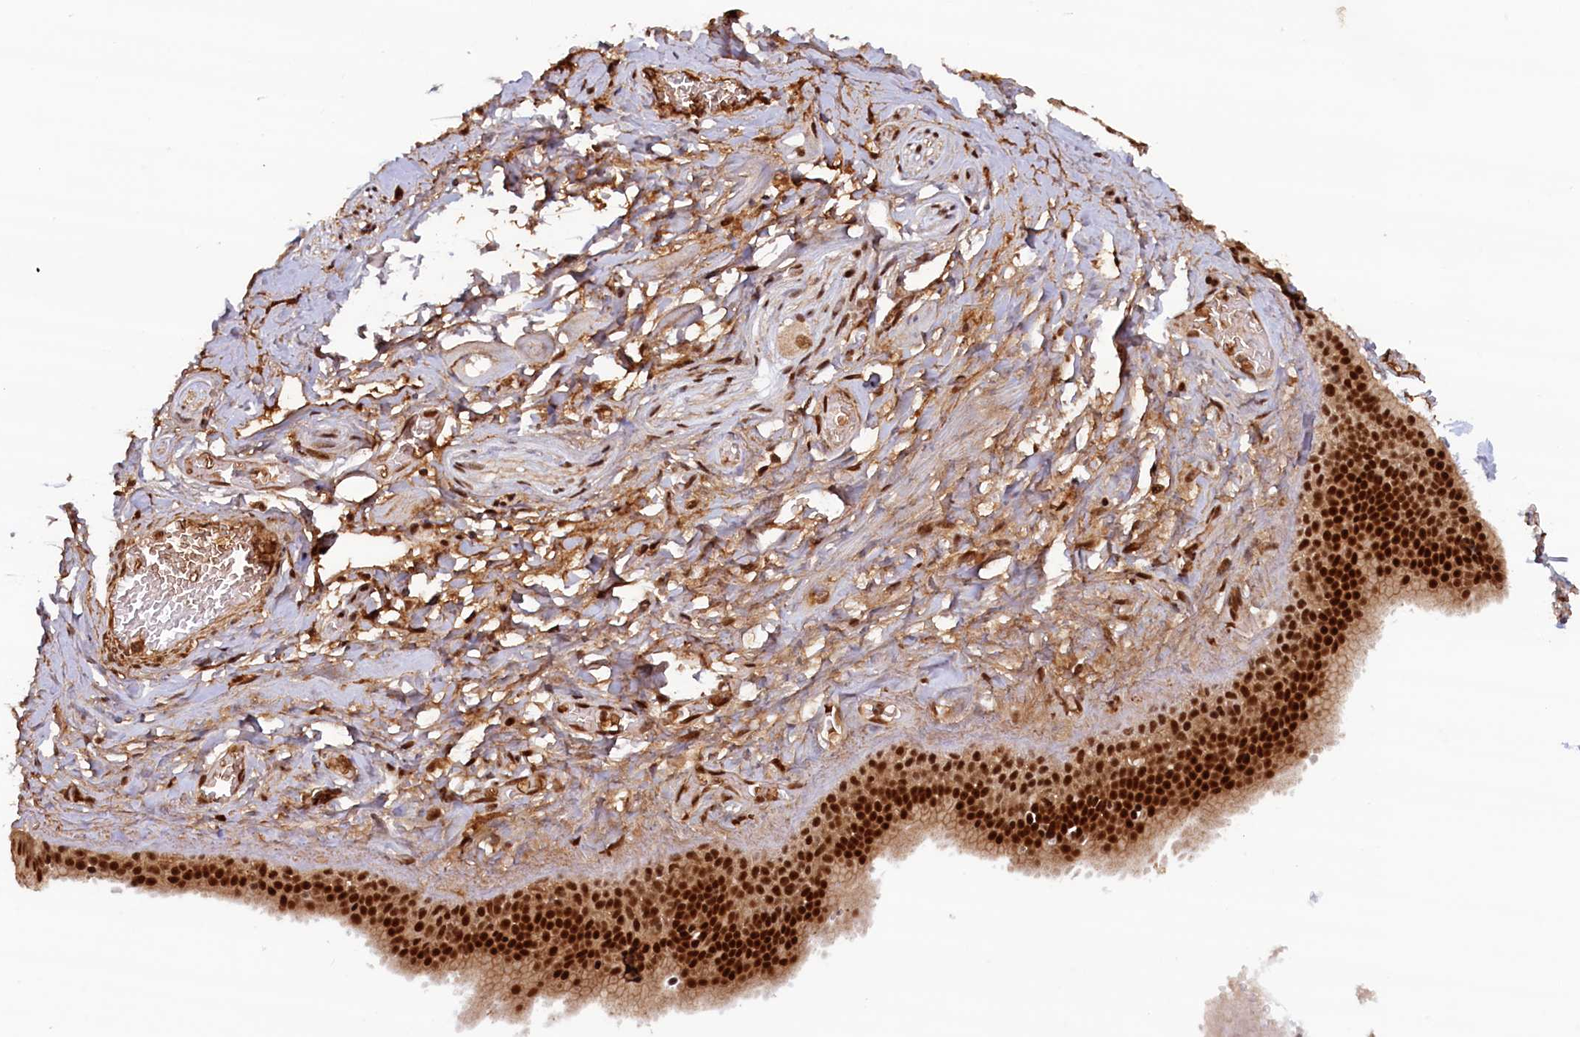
{"staining": {"intensity": "moderate", "quantity": ">75%", "location": "nuclear"}, "tissue": "adipose tissue", "cell_type": "Adipocytes", "image_type": "normal", "snomed": [{"axis": "morphology", "description": "Normal tissue, NOS"}, {"axis": "topography", "description": "Salivary gland"}, {"axis": "topography", "description": "Peripheral nerve tissue"}], "caption": "Adipocytes display medium levels of moderate nuclear expression in about >75% of cells in benign human adipose tissue.", "gene": "ZC3H18", "patient": {"sex": "male", "age": 62}}